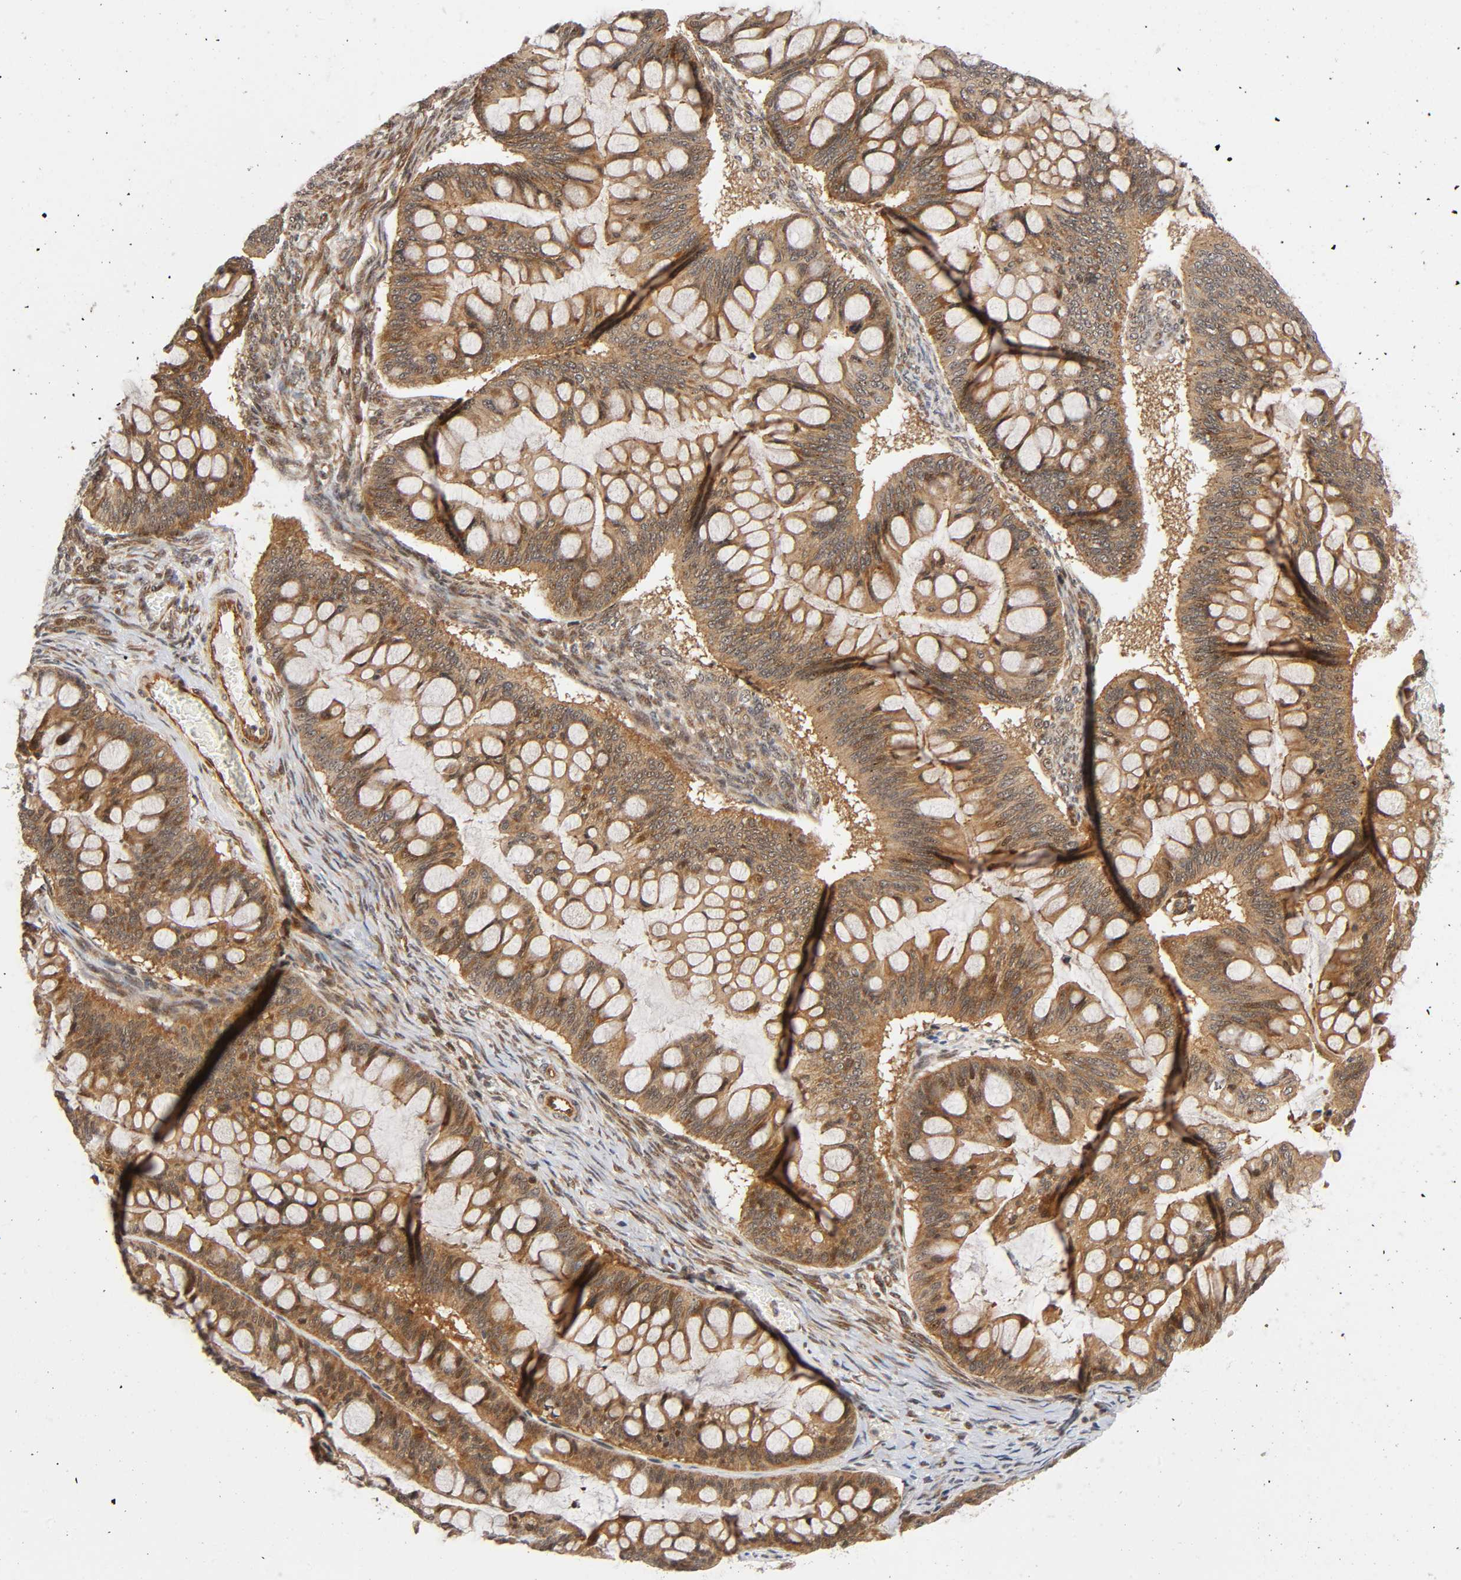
{"staining": {"intensity": "moderate", "quantity": ">75%", "location": "cytoplasmic/membranous"}, "tissue": "ovarian cancer", "cell_type": "Tumor cells", "image_type": "cancer", "snomed": [{"axis": "morphology", "description": "Cystadenocarcinoma, mucinous, NOS"}, {"axis": "topography", "description": "Ovary"}], "caption": "Mucinous cystadenocarcinoma (ovarian) stained for a protein displays moderate cytoplasmic/membranous positivity in tumor cells.", "gene": "IQCJ-SCHIP1", "patient": {"sex": "female", "age": 73}}